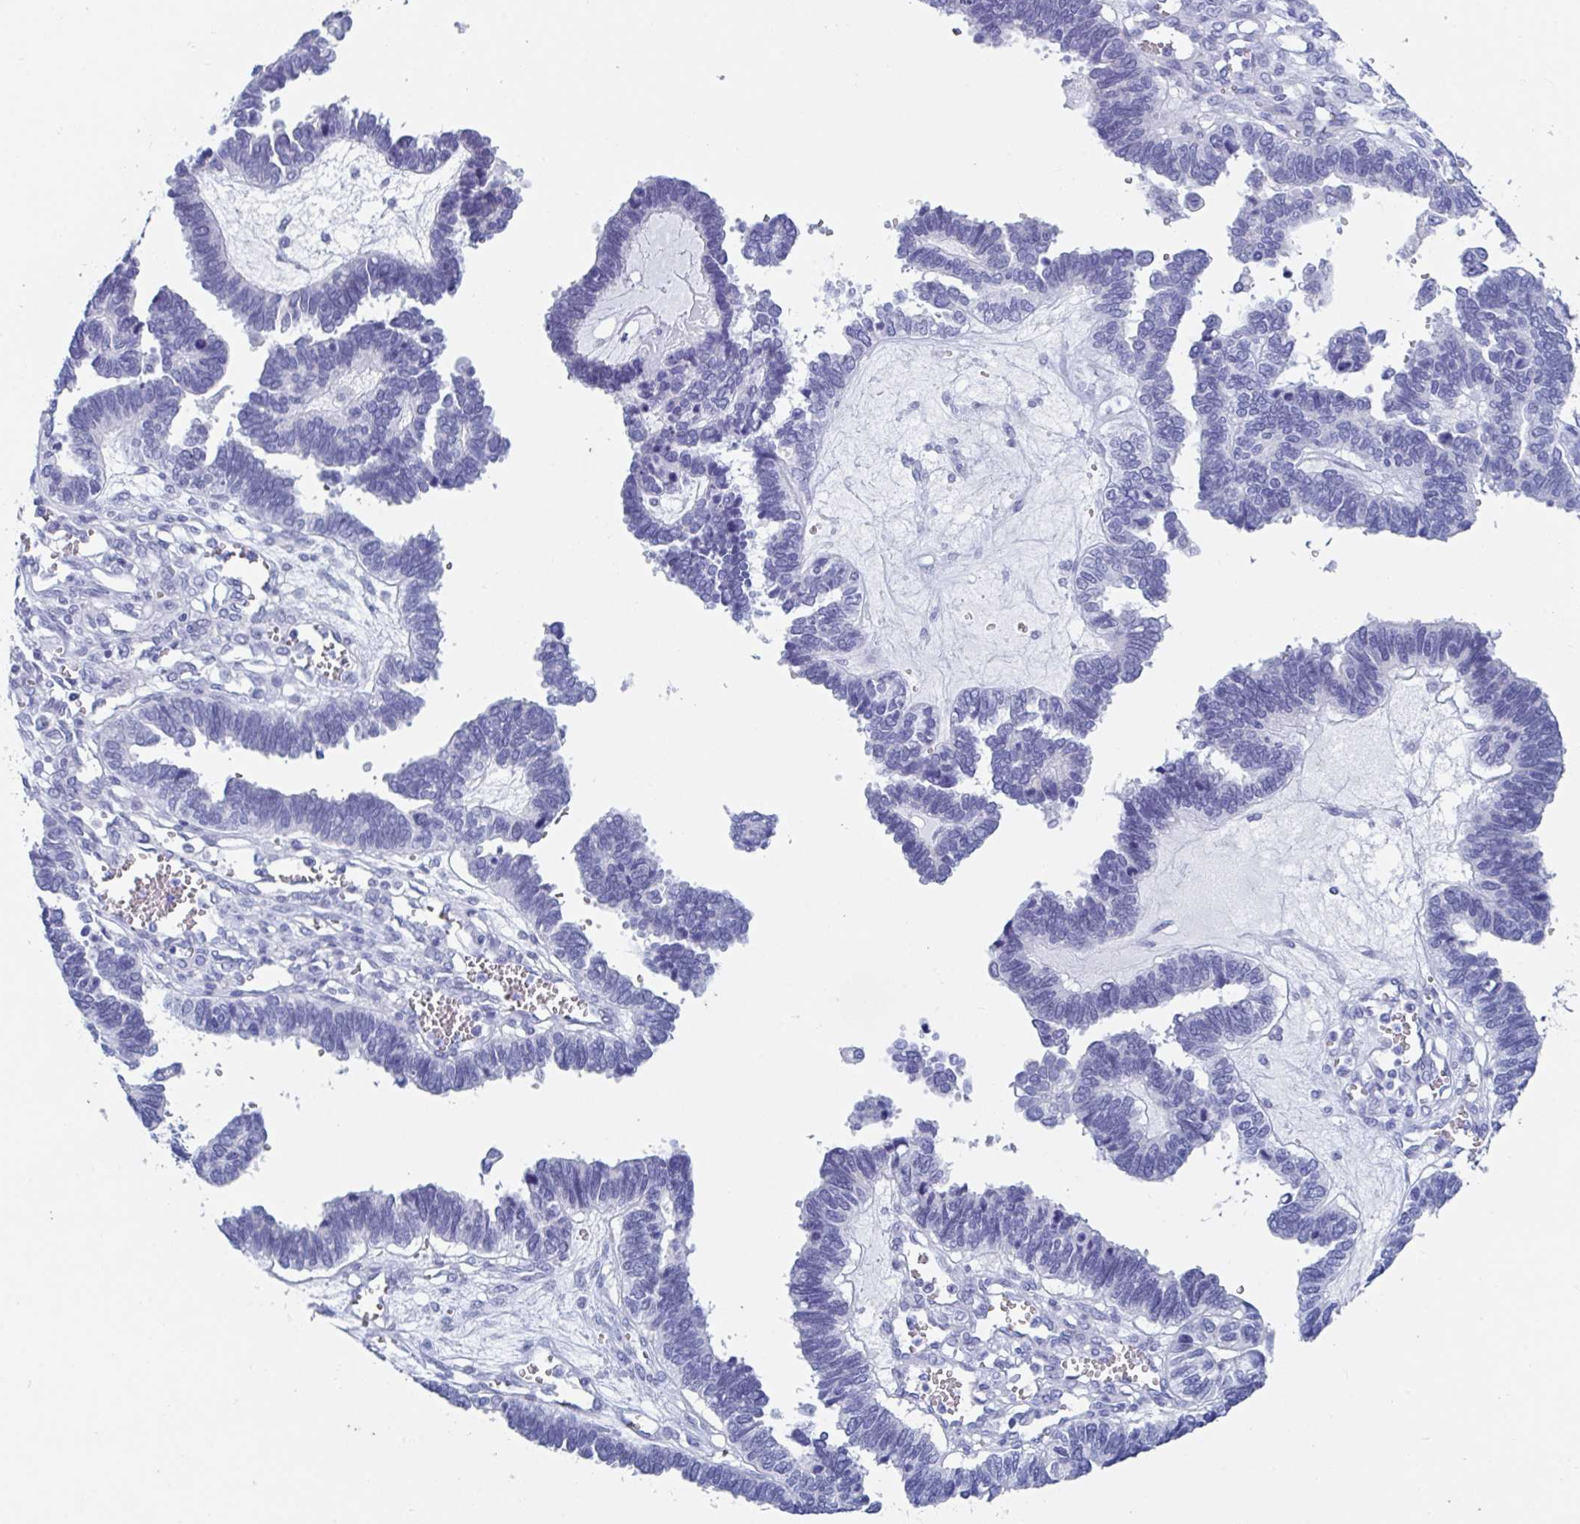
{"staining": {"intensity": "negative", "quantity": "none", "location": "none"}, "tissue": "ovarian cancer", "cell_type": "Tumor cells", "image_type": "cancer", "snomed": [{"axis": "morphology", "description": "Cystadenocarcinoma, serous, NOS"}, {"axis": "topography", "description": "Ovary"}], "caption": "IHC of serous cystadenocarcinoma (ovarian) shows no staining in tumor cells. The staining was performed using DAB (3,3'-diaminobenzidine) to visualize the protein expression in brown, while the nuclei were stained in blue with hematoxylin (Magnification: 20x).", "gene": "ZPBP", "patient": {"sex": "female", "age": 51}}